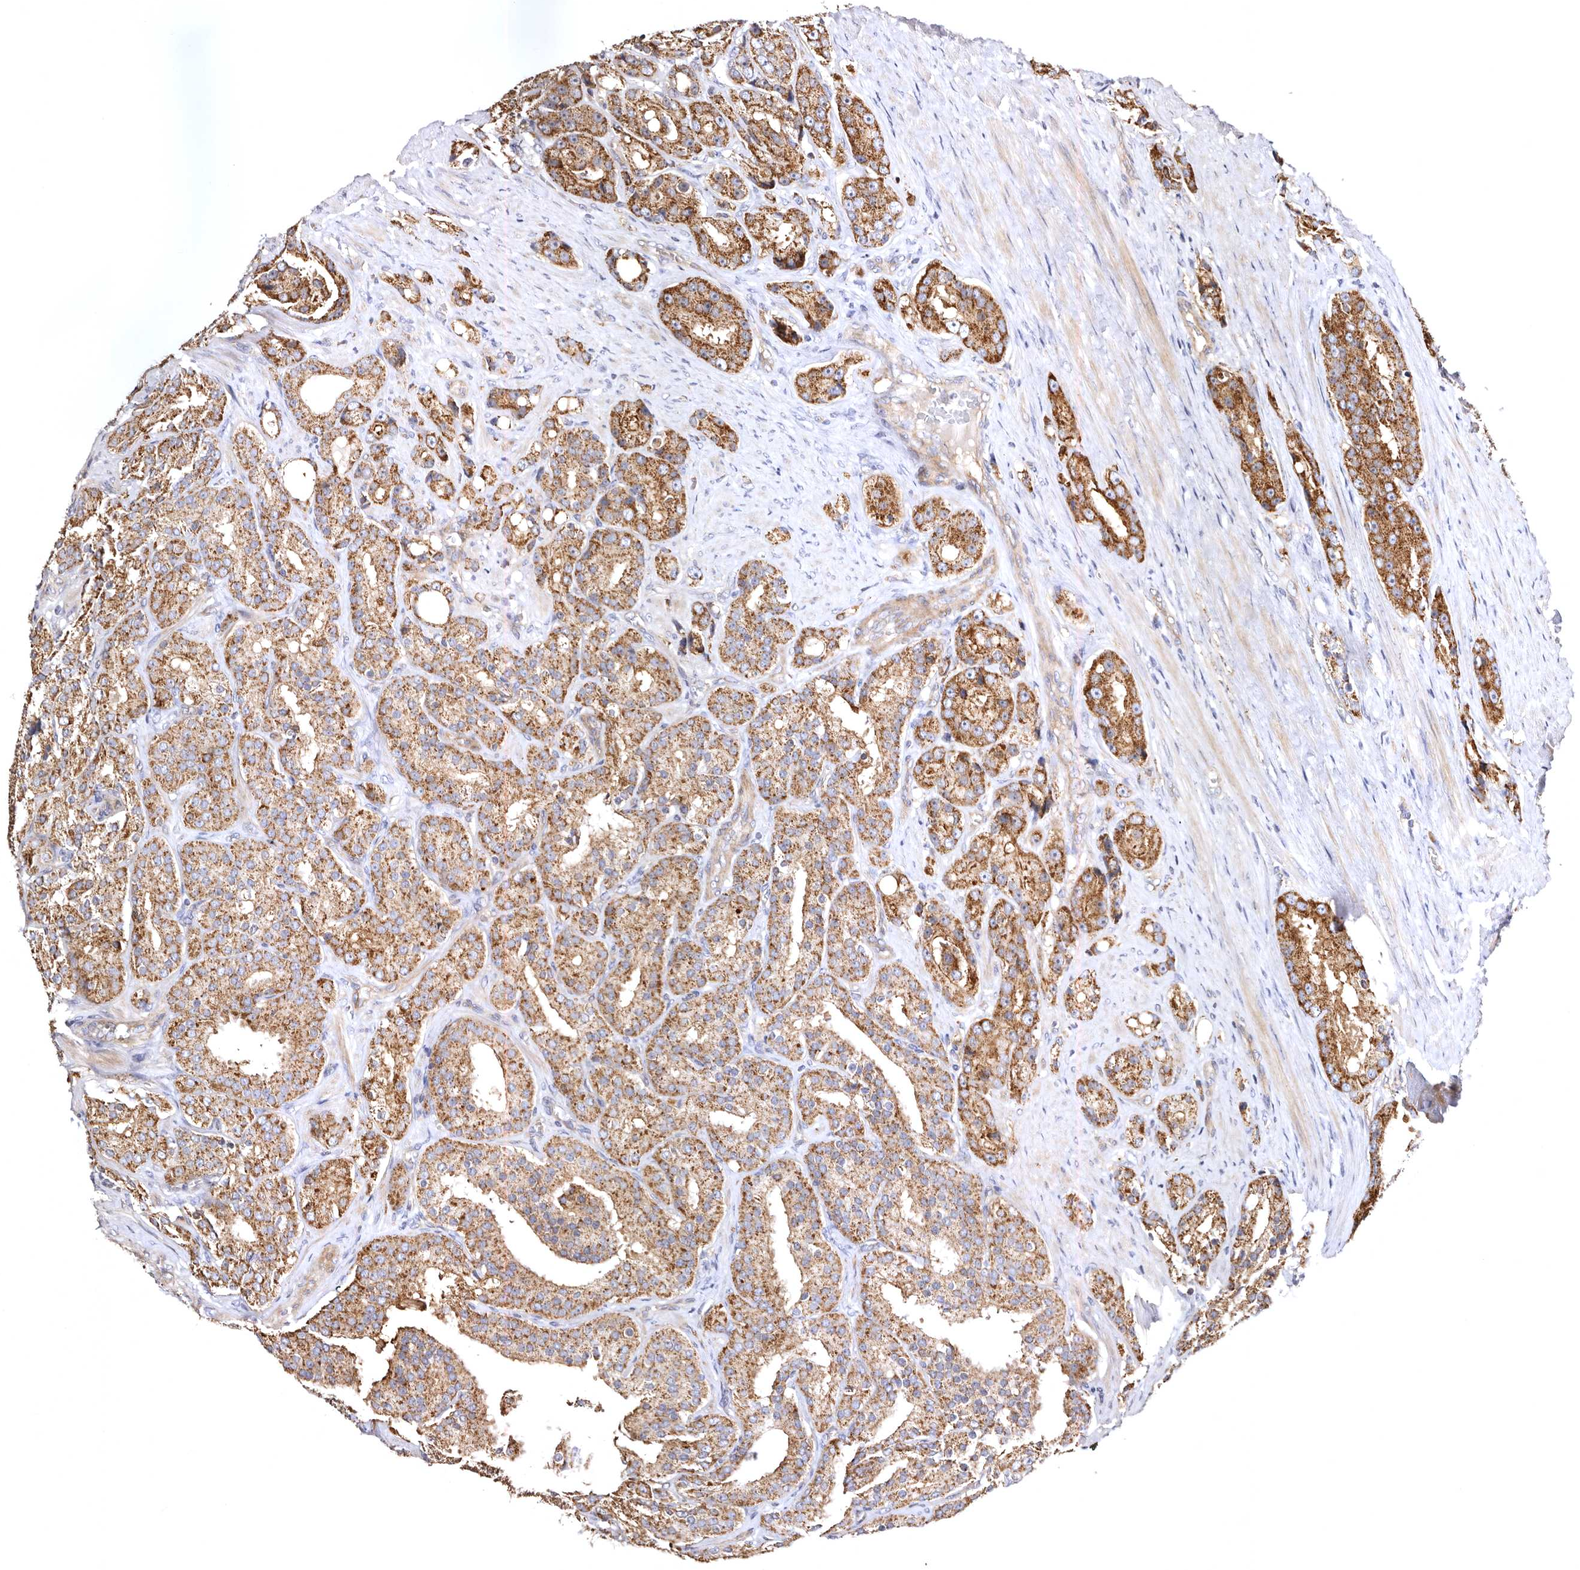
{"staining": {"intensity": "moderate", "quantity": ">75%", "location": "cytoplasmic/membranous"}, "tissue": "prostate cancer", "cell_type": "Tumor cells", "image_type": "cancer", "snomed": [{"axis": "morphology", "description": "Adenocarcinoma, High grade"}, {"axis": "topography", "description": "Prostate"}], "caption": "Brown immunohistochemical staining in human prostate adenocarcinoma (high-grade) shows moderate cytoplasmic/membranous staining in about >75% of tumor cells.", "gene": "BAIAP2L1", "patient": {"sex": "male", "age": 60}}